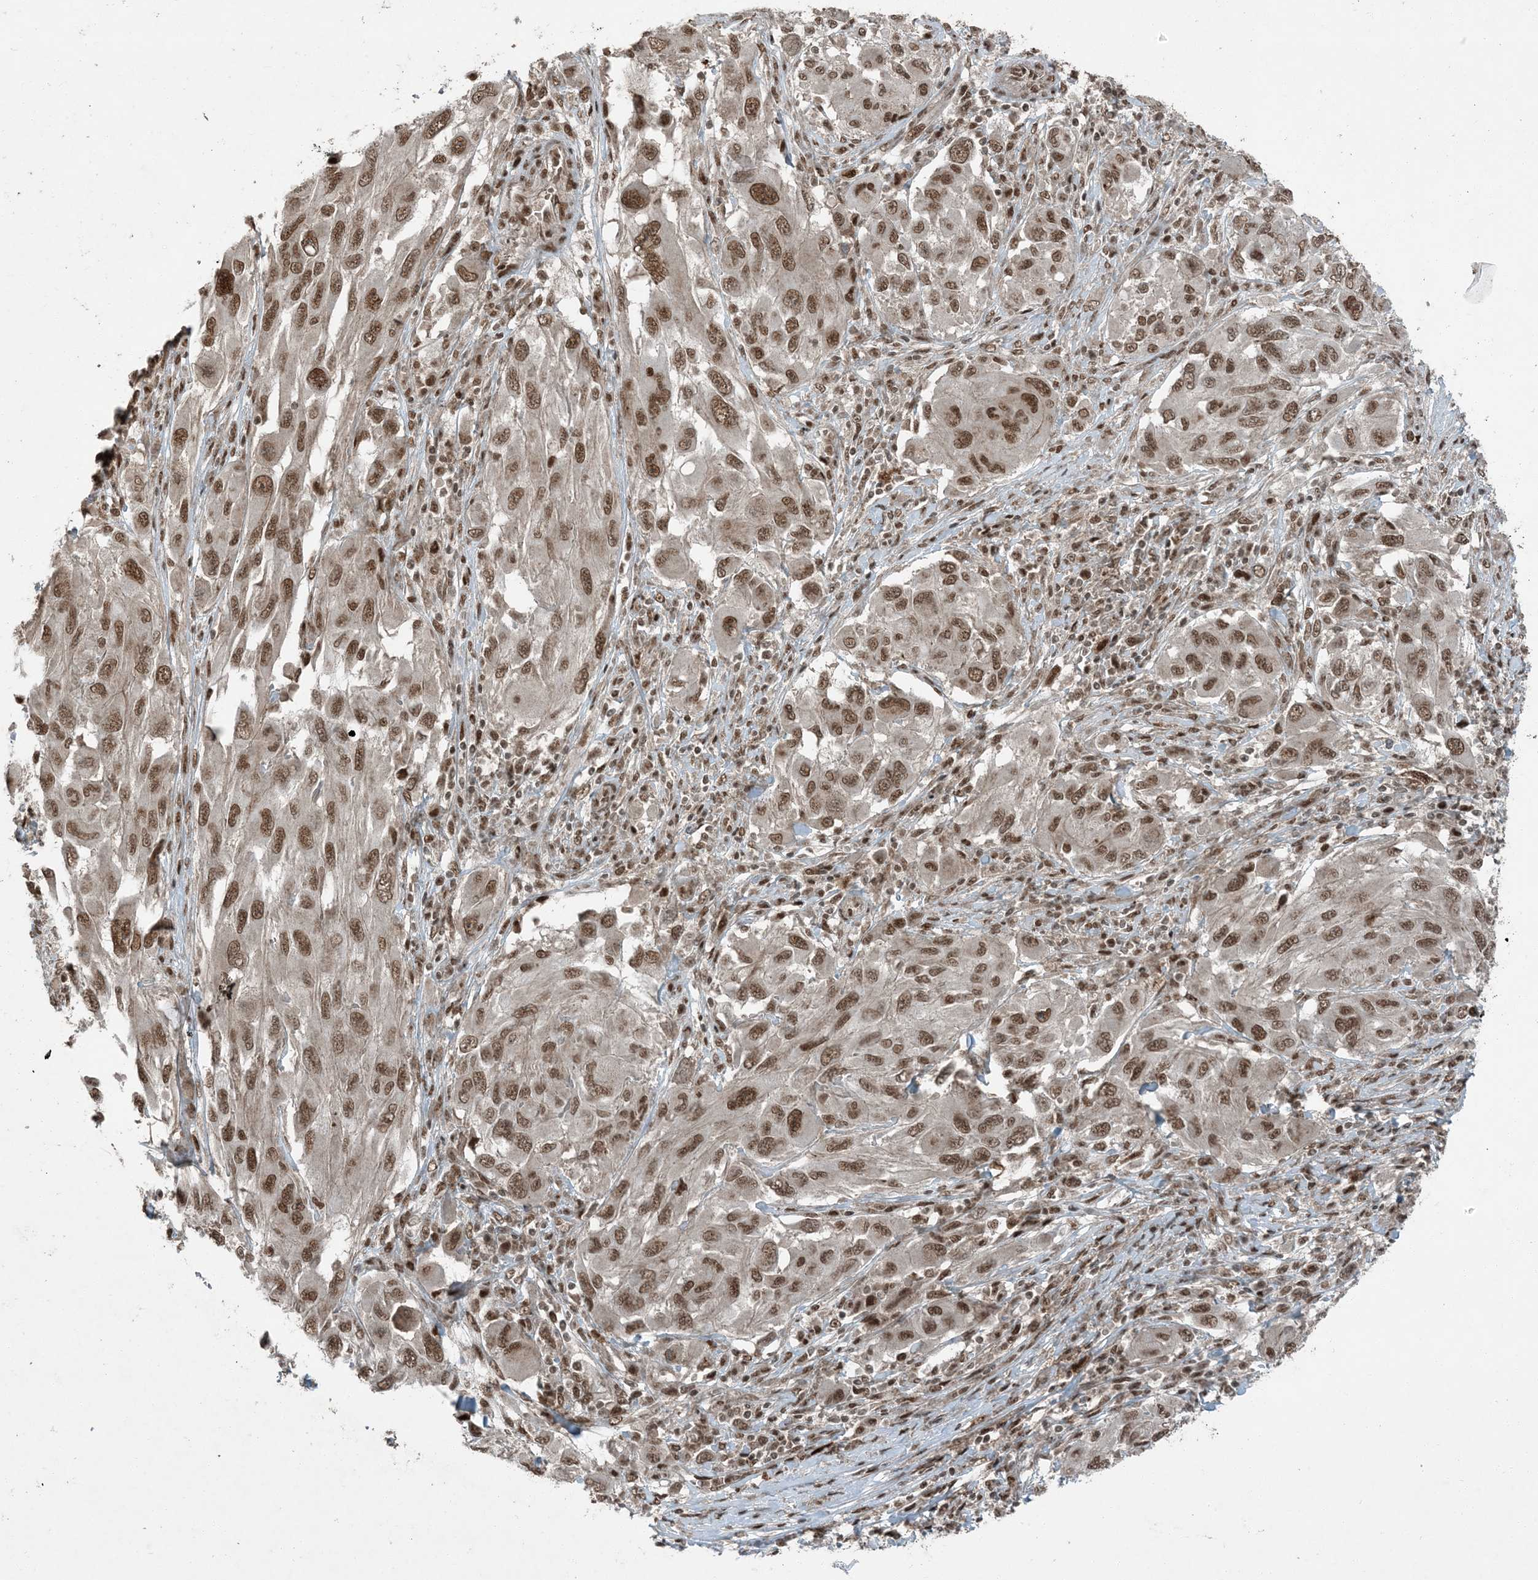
{"staining": {"intensity": "moderate", "quantity": ">75%", "location": "nuclear"}, "tissue": "melanoma", "cell_type": "Tumor cells", "image_type": "cancer", "snomed": [{"axis": "morphology", "description": "Malignant melanoma, NOS"}, {"axis": "topography", "description": "Skin"}], "caption": "IHC staining of melanoma, which displays medium levels of moderate nuclear positivity in about >75% of tumor cells indicating moderate nuclear protein expression. The staining was performed using DAB (brown) for protein detection and nuclei were counterstained in hematoxylin (blue).", "gene": "TRAPPC12", "patient": {"sex": "female", "age": 91}}